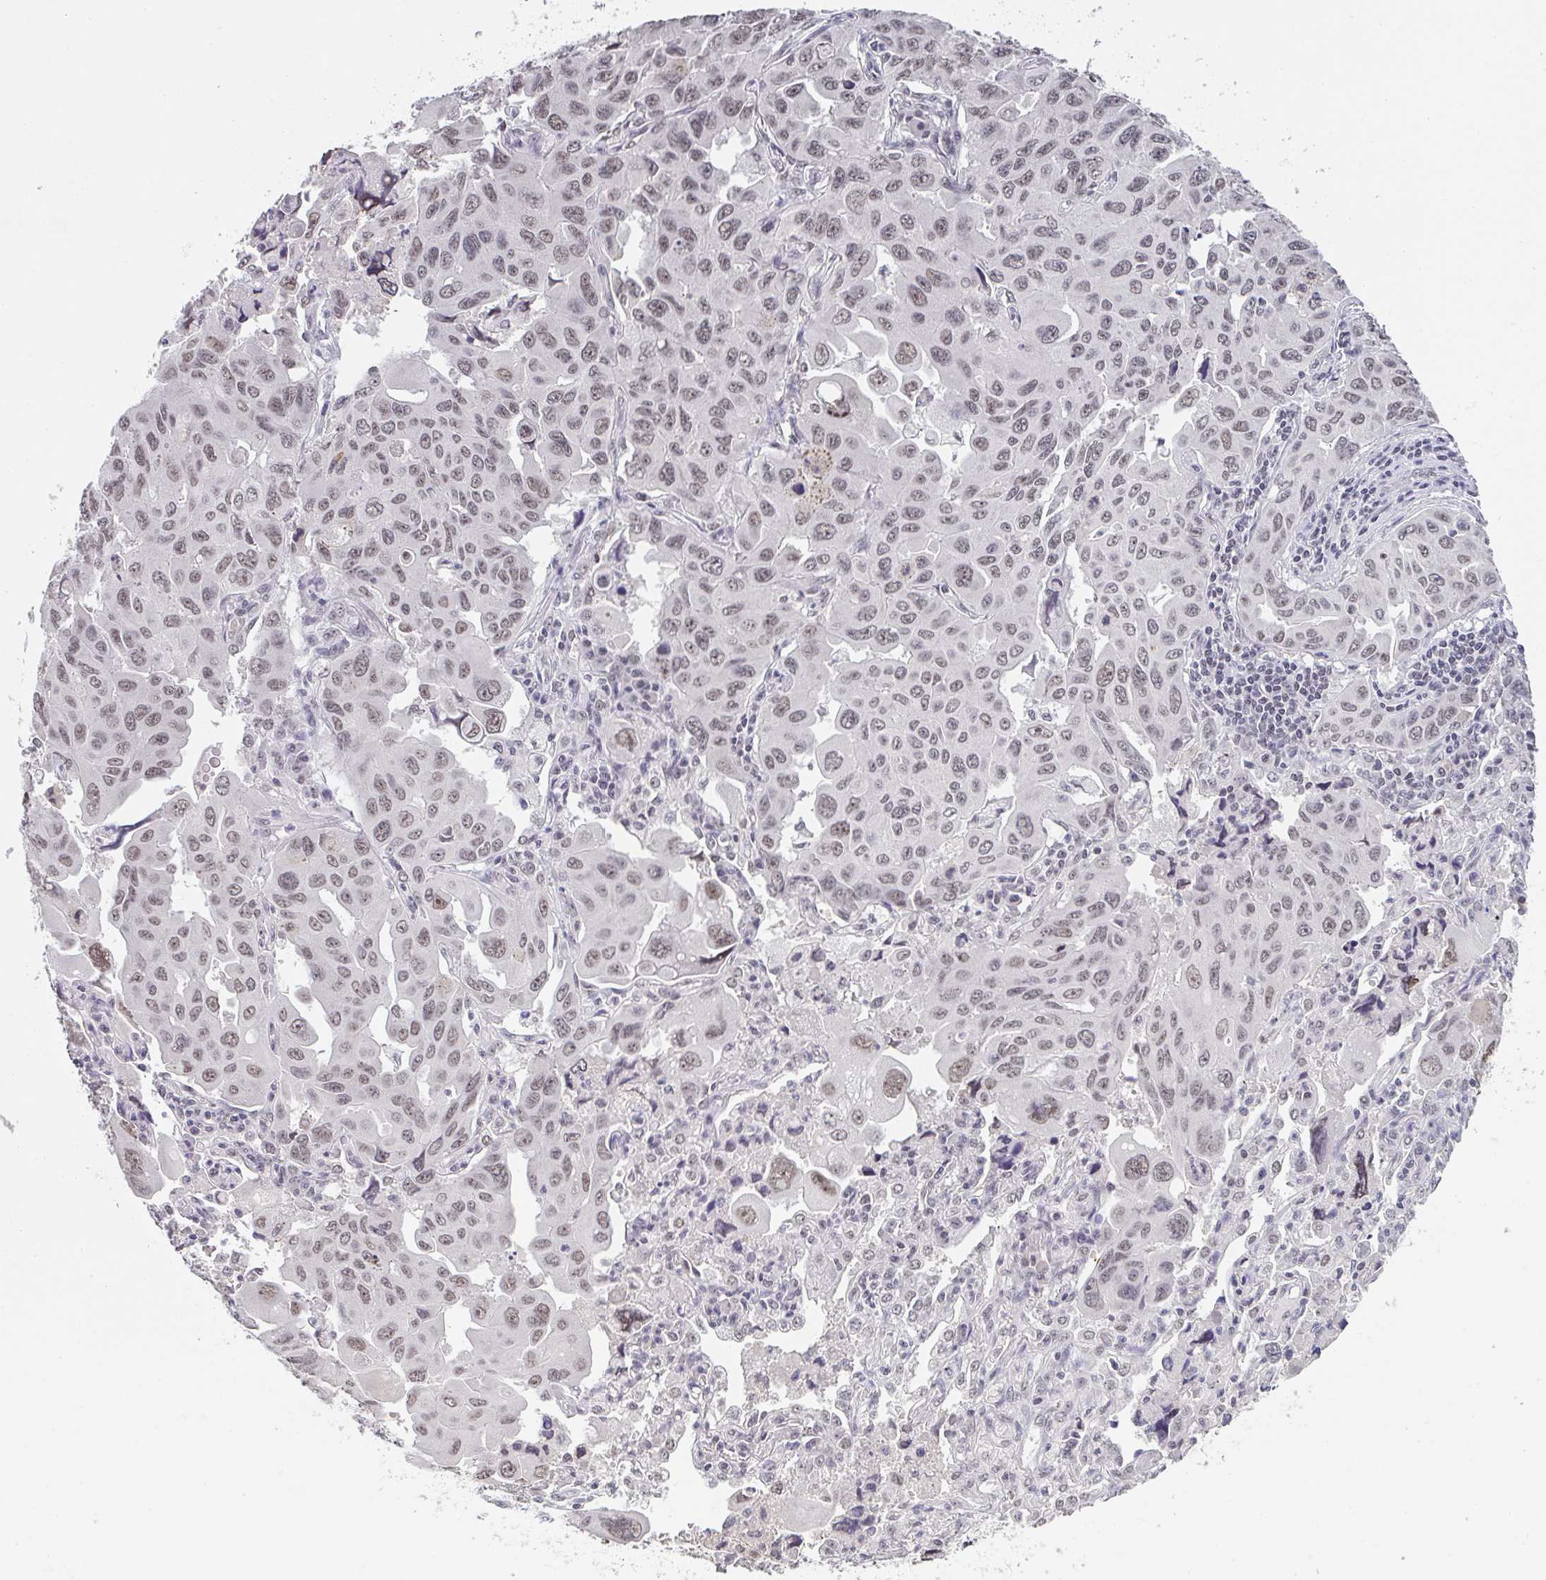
{"staining": {"intensity": "moderate", "quantity": "25%-75%", "location": "nuclear"}, "tissue": "lung cancer", "cell_type": "Tumor cells", "image_type": "cancer", "snomed": [{"axis": "morphology", "description": "Adenocarcinoma, NOS"}, {"axis": "topography", "description": "Lung"}], "caption": "This is a micrograph of immunohistochemistry (IHC) staining of lung cancer, which shows moderate staining in the nuclear of tumor cells.", "gene": "DKC1", "patient": {"sex": "male", "age": 64}}